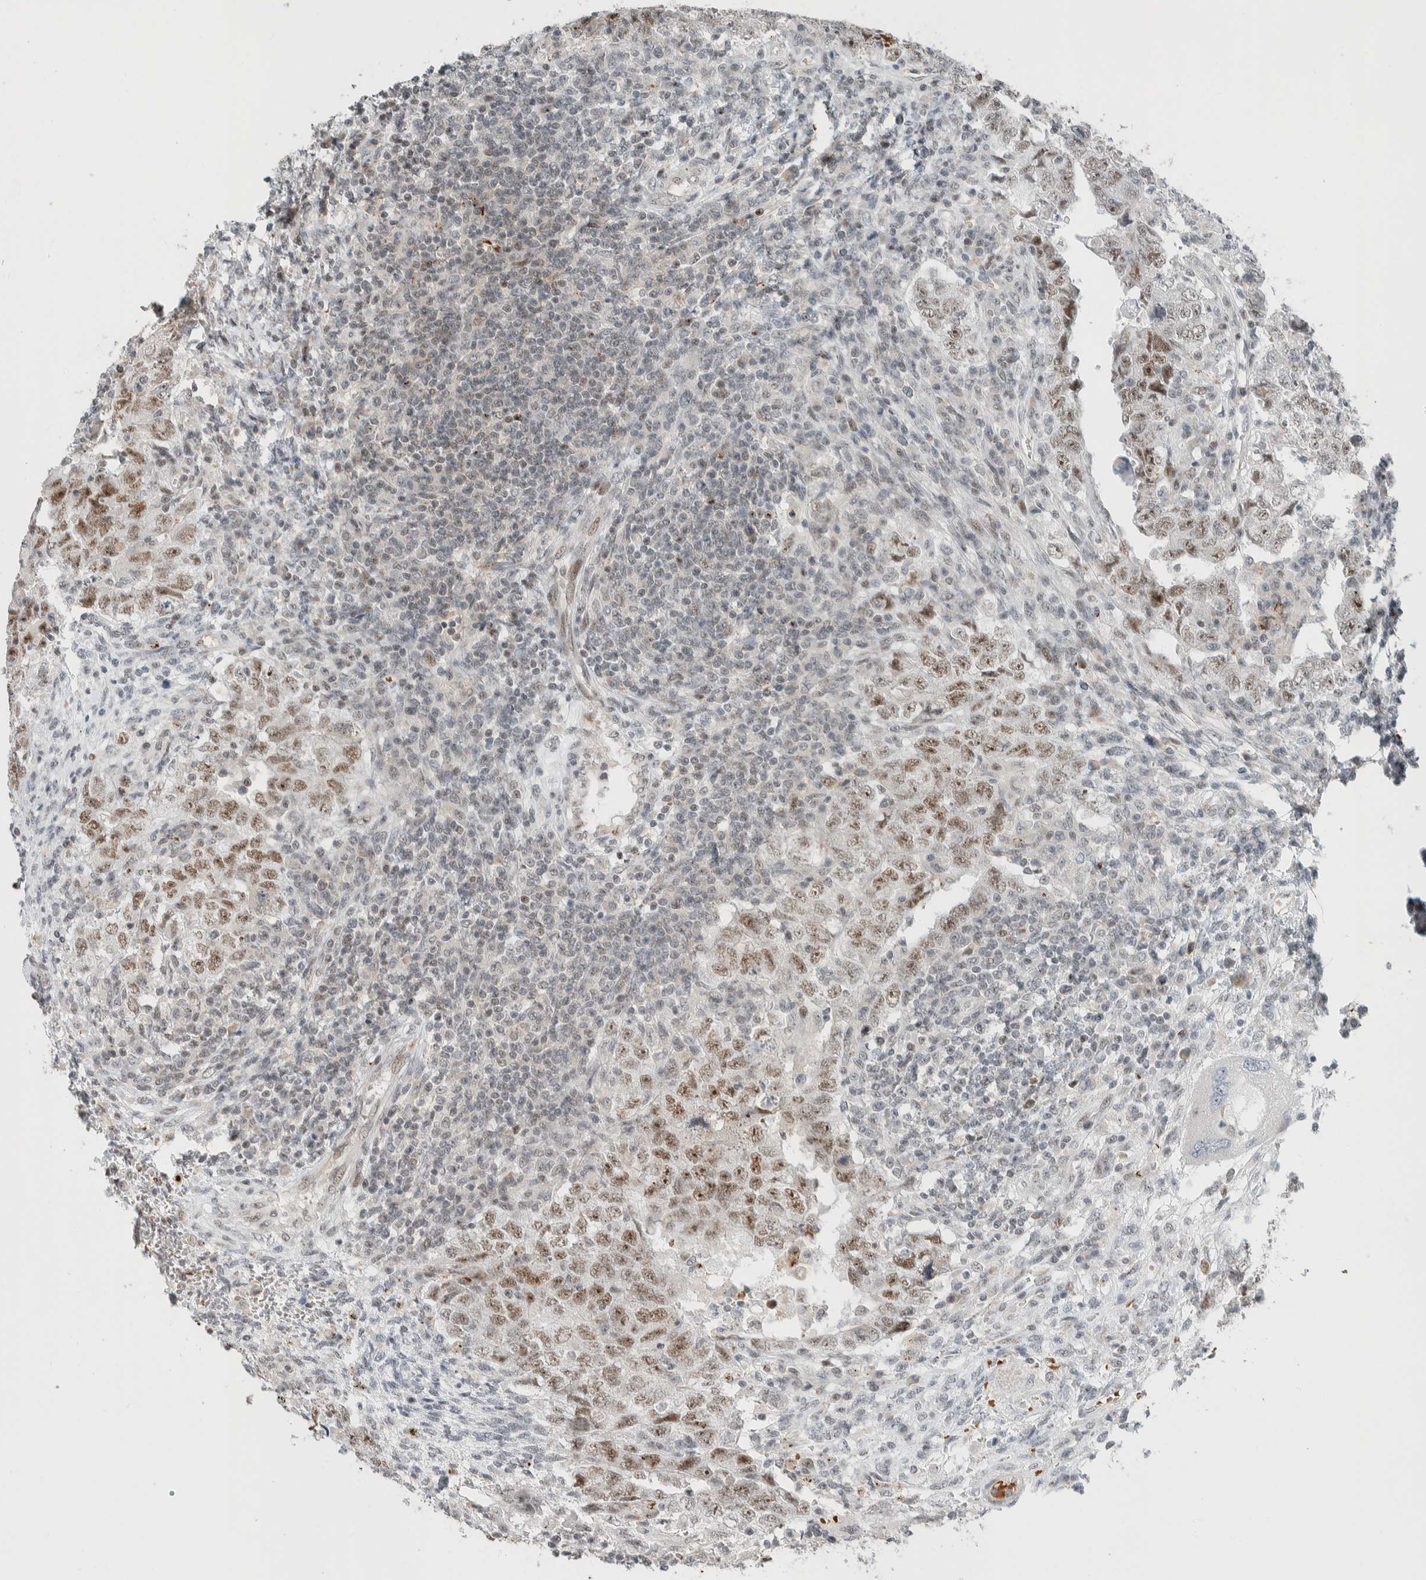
{"staining": {"intensity": "moderate", "quantity": ">75%", "location": "nuclear"}, "tissue": "testis cancer", "cell_type": "Tumor cells", "image_type": "cancer", "snomed": [{"axis": "morphology", "description": "Carcinoma, Embryonal, NOS"}, {"axis": "topography", "description": "Testis"}], "caption": "This is a histology image of IHC staining of testis cancer (embryonal carcinoma), which shows moderate expression in the nuclear of tumor cells.", "gene": "ZBTB2", "patient": {"sex": "male", "age": 26}}